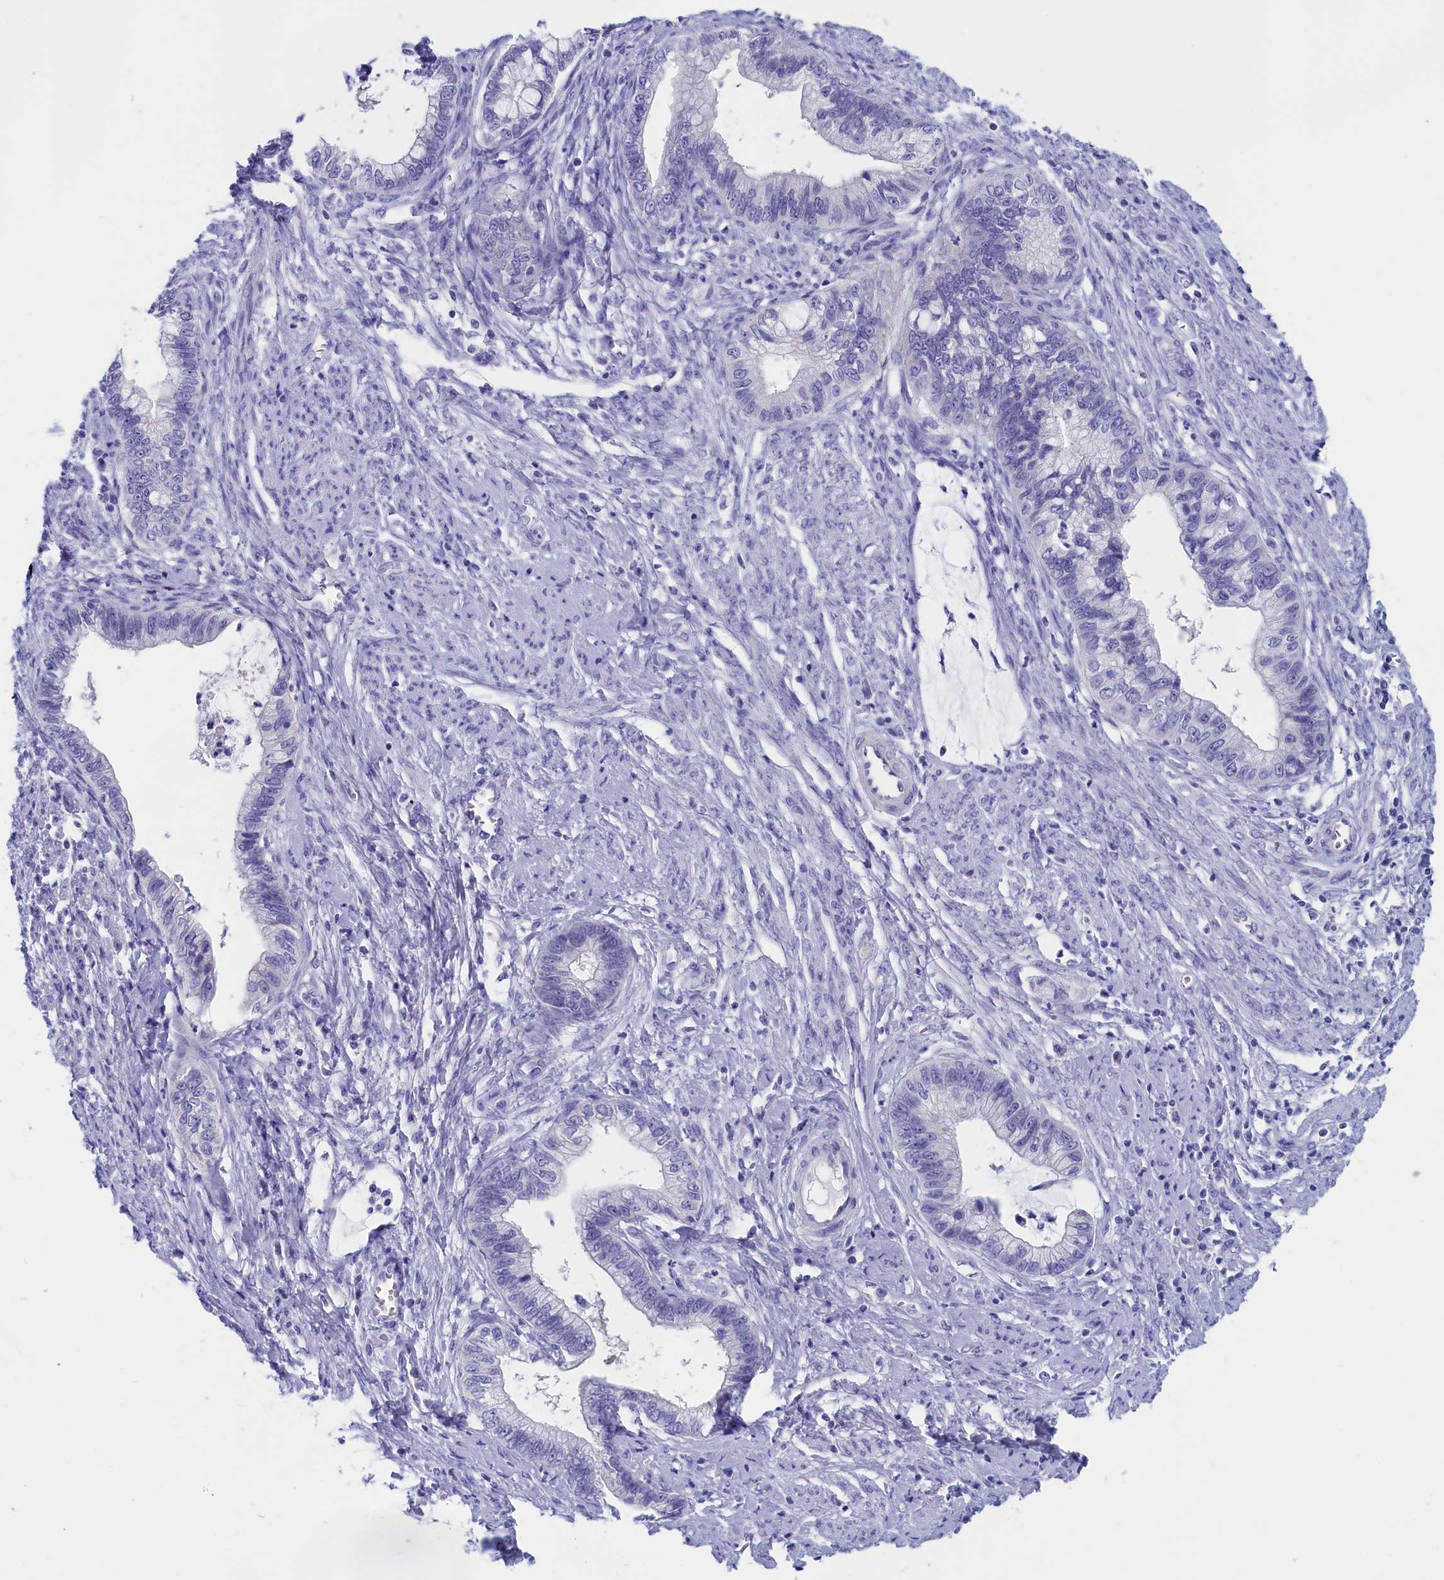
{"staining": {"intensity": "negative", "quantity": "none", "location": "none"}, "tissue": "cervical cancer", "cell_type": "Tumor cells", "image_type": "cancer", "snomed": [{"axis": "morphology", "description": "Adenocarcinoma, NOS"}, {"axis": "topography", "description": "Cervix"}], "caption": "An immunohistochemistry (IHC) image of cervical cancer is shown. There is no staining in tumor cells of cervical cancer.", "gene": "ANKRD2", "patient": {"sex": "female", "age": 44}}